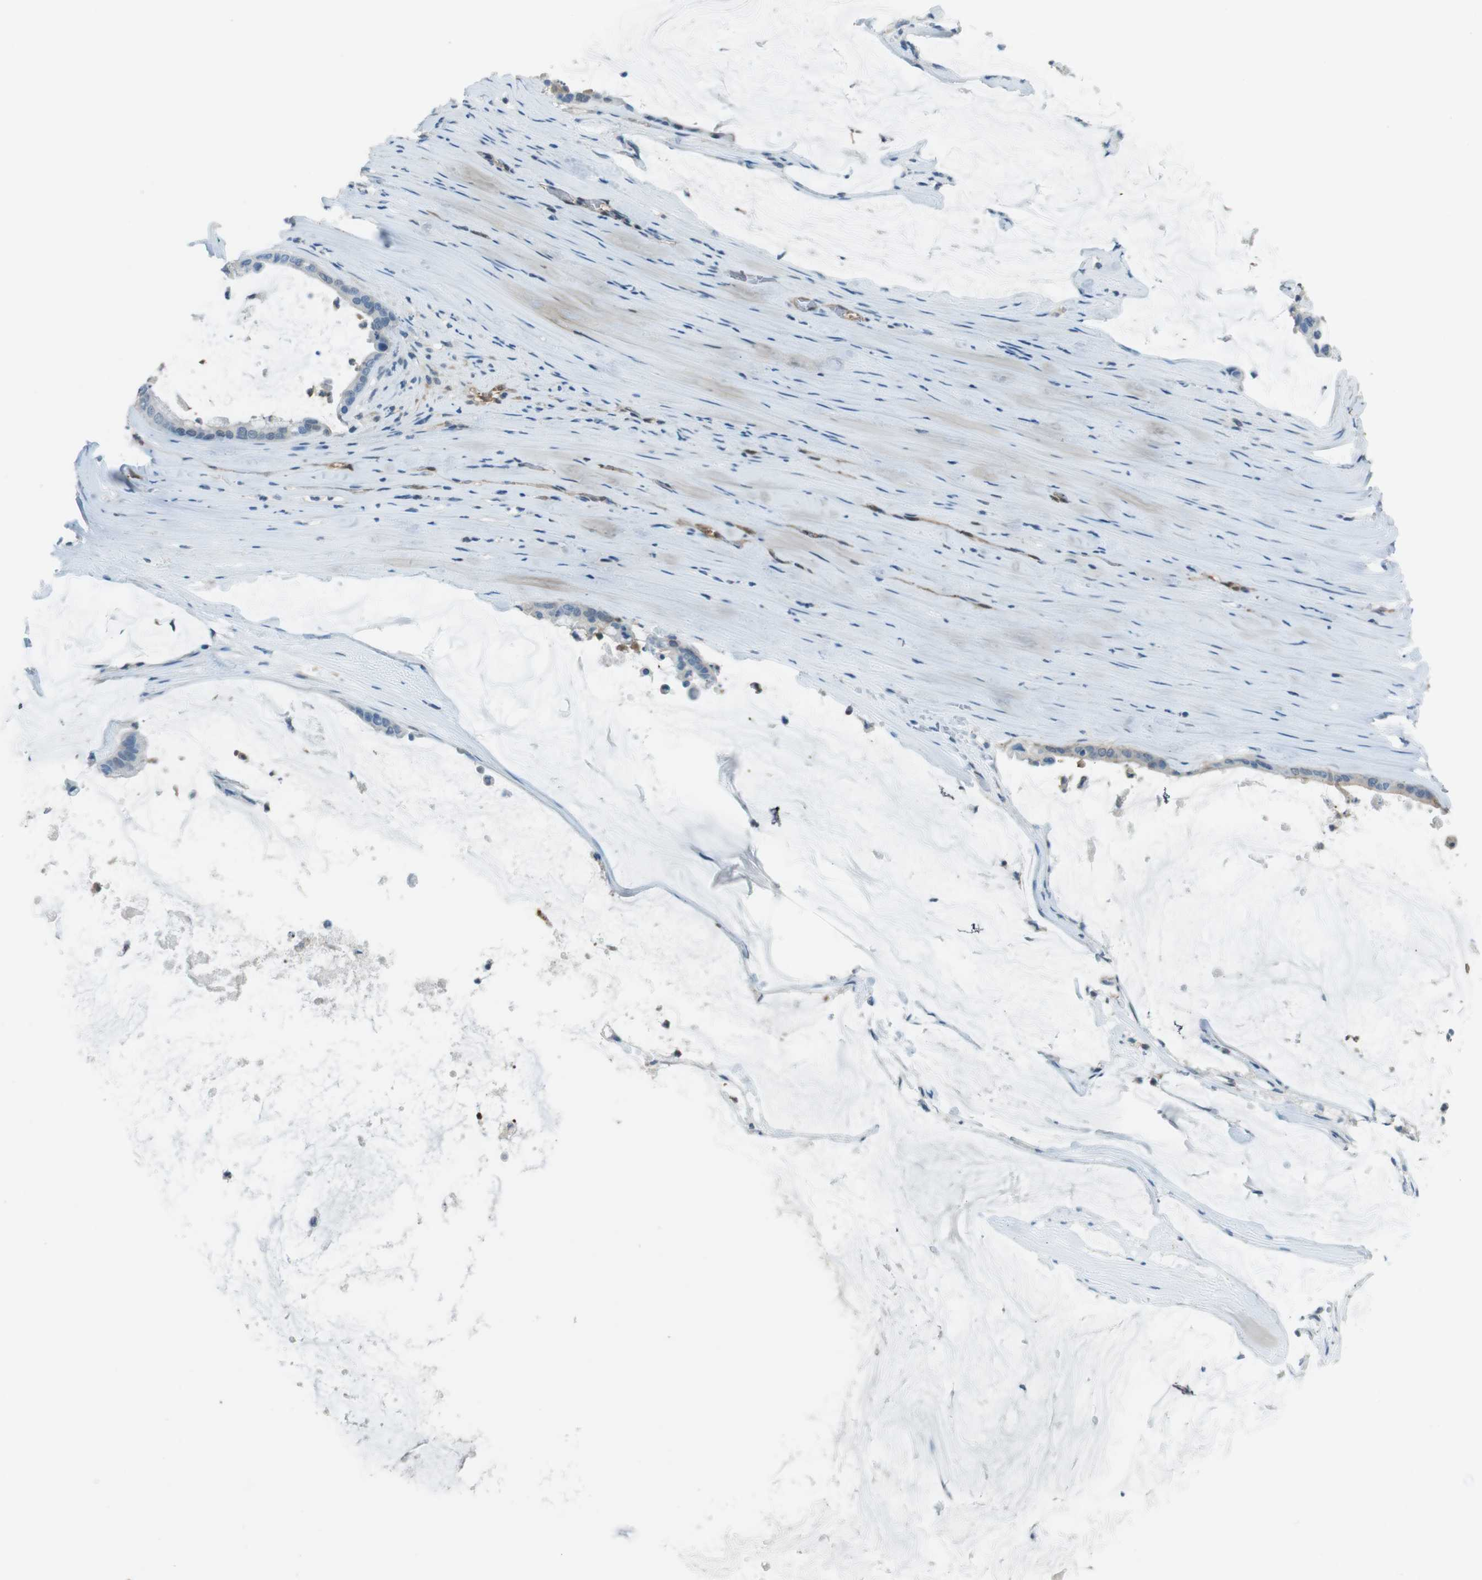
{"staining": {"intensity": "negative", "quantity": "none", "location": "none"}, "tissue": "pancreatic cancer", "cell_type": "Tumor cells", "image_type": "cancer", "snomed": [{"axis": "morphology", "description": "Adenocarcinoma, NOS"}, {"axis": "topography", "description": "Pancreas"}], "caption": "Adenocarcinoma (pancreatic) was stained to show a protein in brown. There is no significant expression in tumor cells.", "gene": "TWSG1", "patient": {"sex": "male", "age": 41}}